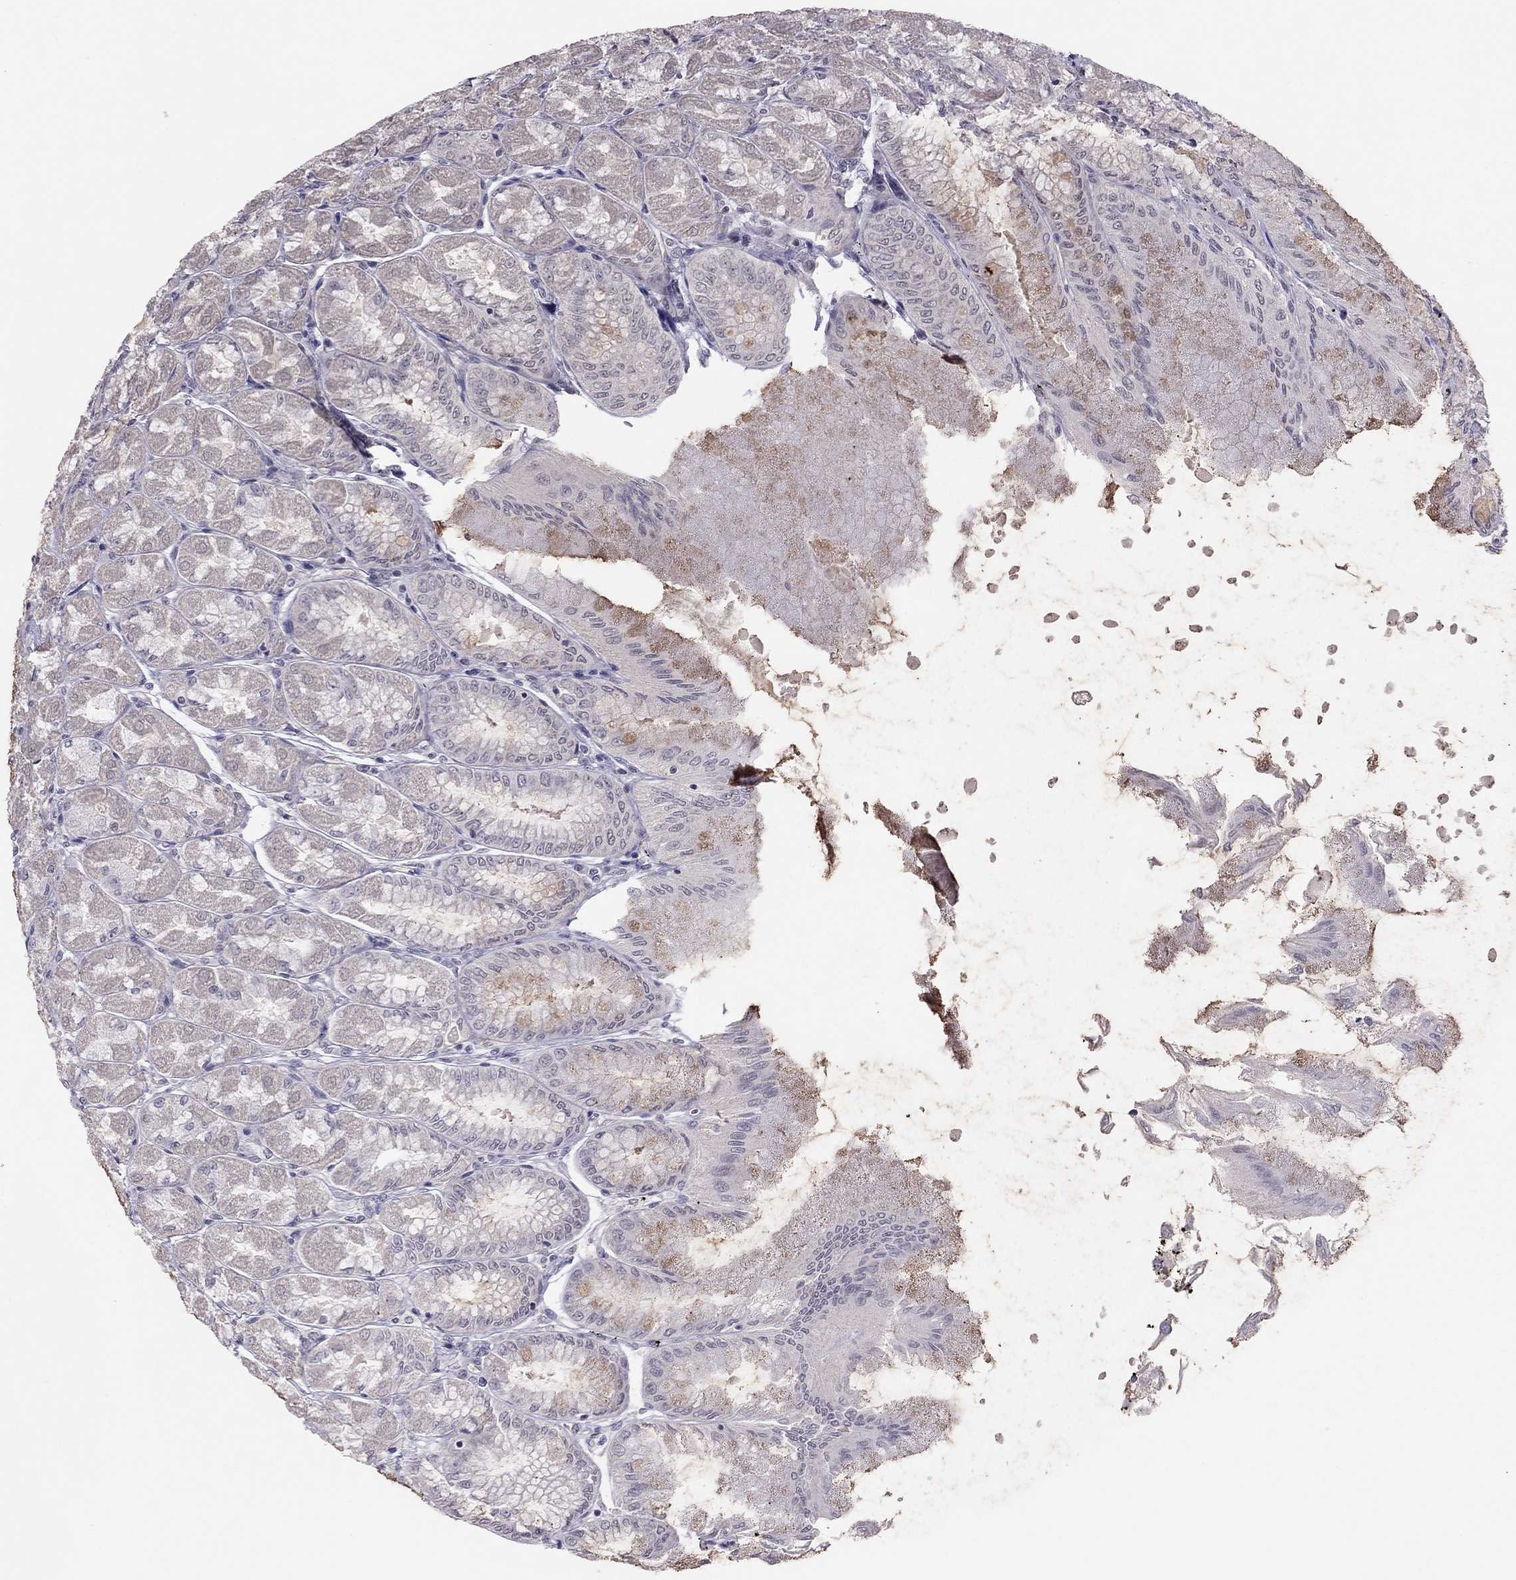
{"staining": {"intensity": "negative", "quantity": "none", "location": "none"}, "tissue": "stomach", "cell_type": "Glandular cells", "image_type": "normal", "snomed": [{"axis": "morphology", "description": "Normal tissue, NOS"}, {"axis": "topography", "description": "Stomach, upper"}], "caption": "Normal stomach was stained to show a protein in brown. There is no significant expression in glandular cells. The staining was performed using DAB (3,3'-diaminobenzidine) to visualize the protein expression in brown, while the nuclei were stained in blue with hematoxylin (Magnification: 20x).", "gene": "HSF2BP", "patient": {"sex": "male", "age": 60}}